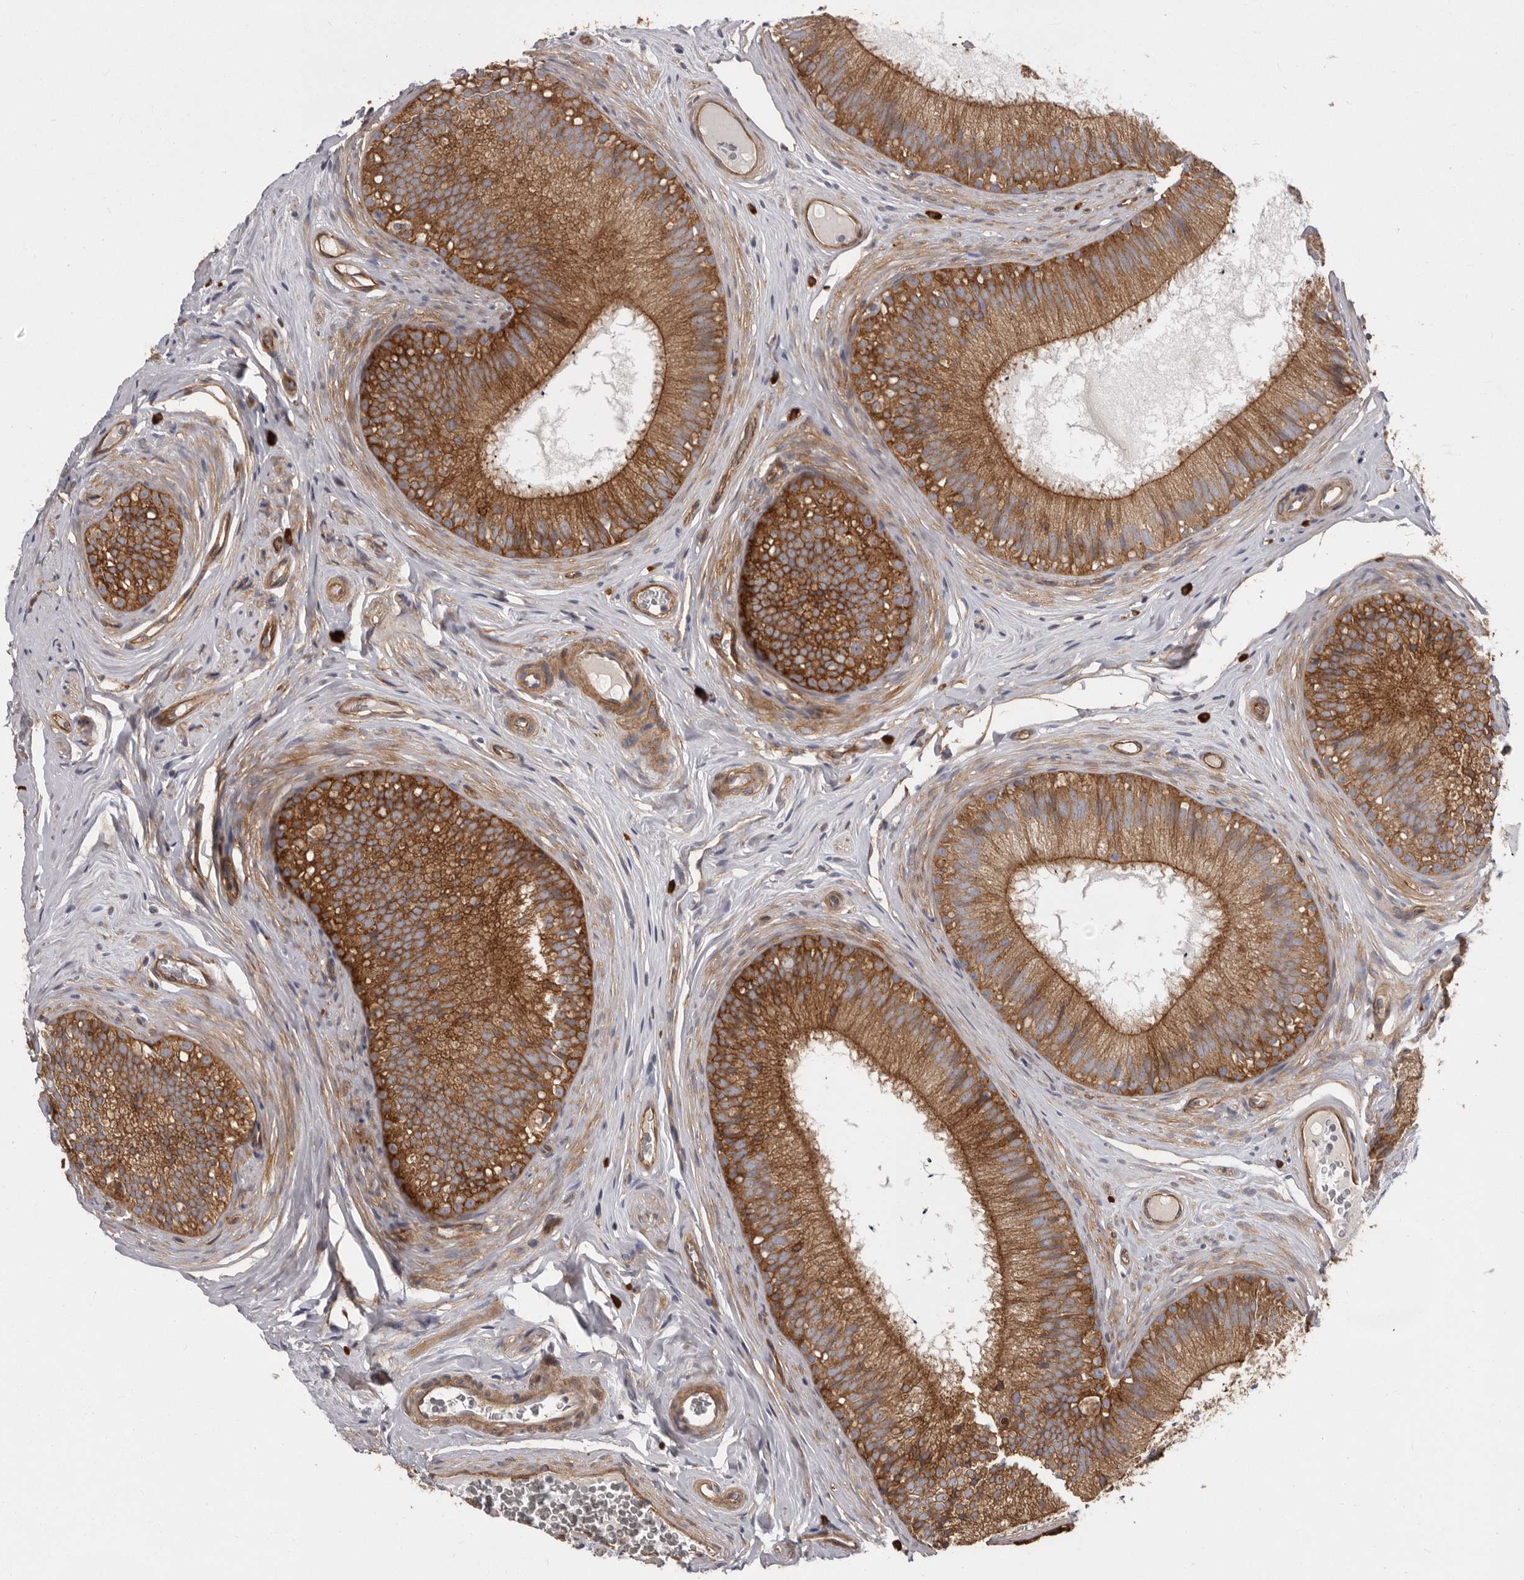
{"staining": {"intensity": "strong", "quantity": ">75%", "location": "cytoplasmic/membranous"}, "tissue": "epididymis", "cell_type": "Glandular cells", "image_type": "normal", "snomed": [{"axis": "morphology", "description": "Normal tissue, NOS"}, {"axis": "topography", "description": "Epididymis"}], "caption": "High-power microscopy captured an immunohistochemistry image of benign epididymis, revealing strong cytoplasmic/membranous staining in approximately >75% of glandular cells. Nuclei are stained in blue.", "gene": "ENAH", "patient": {"sex": "male", "age": 29}}